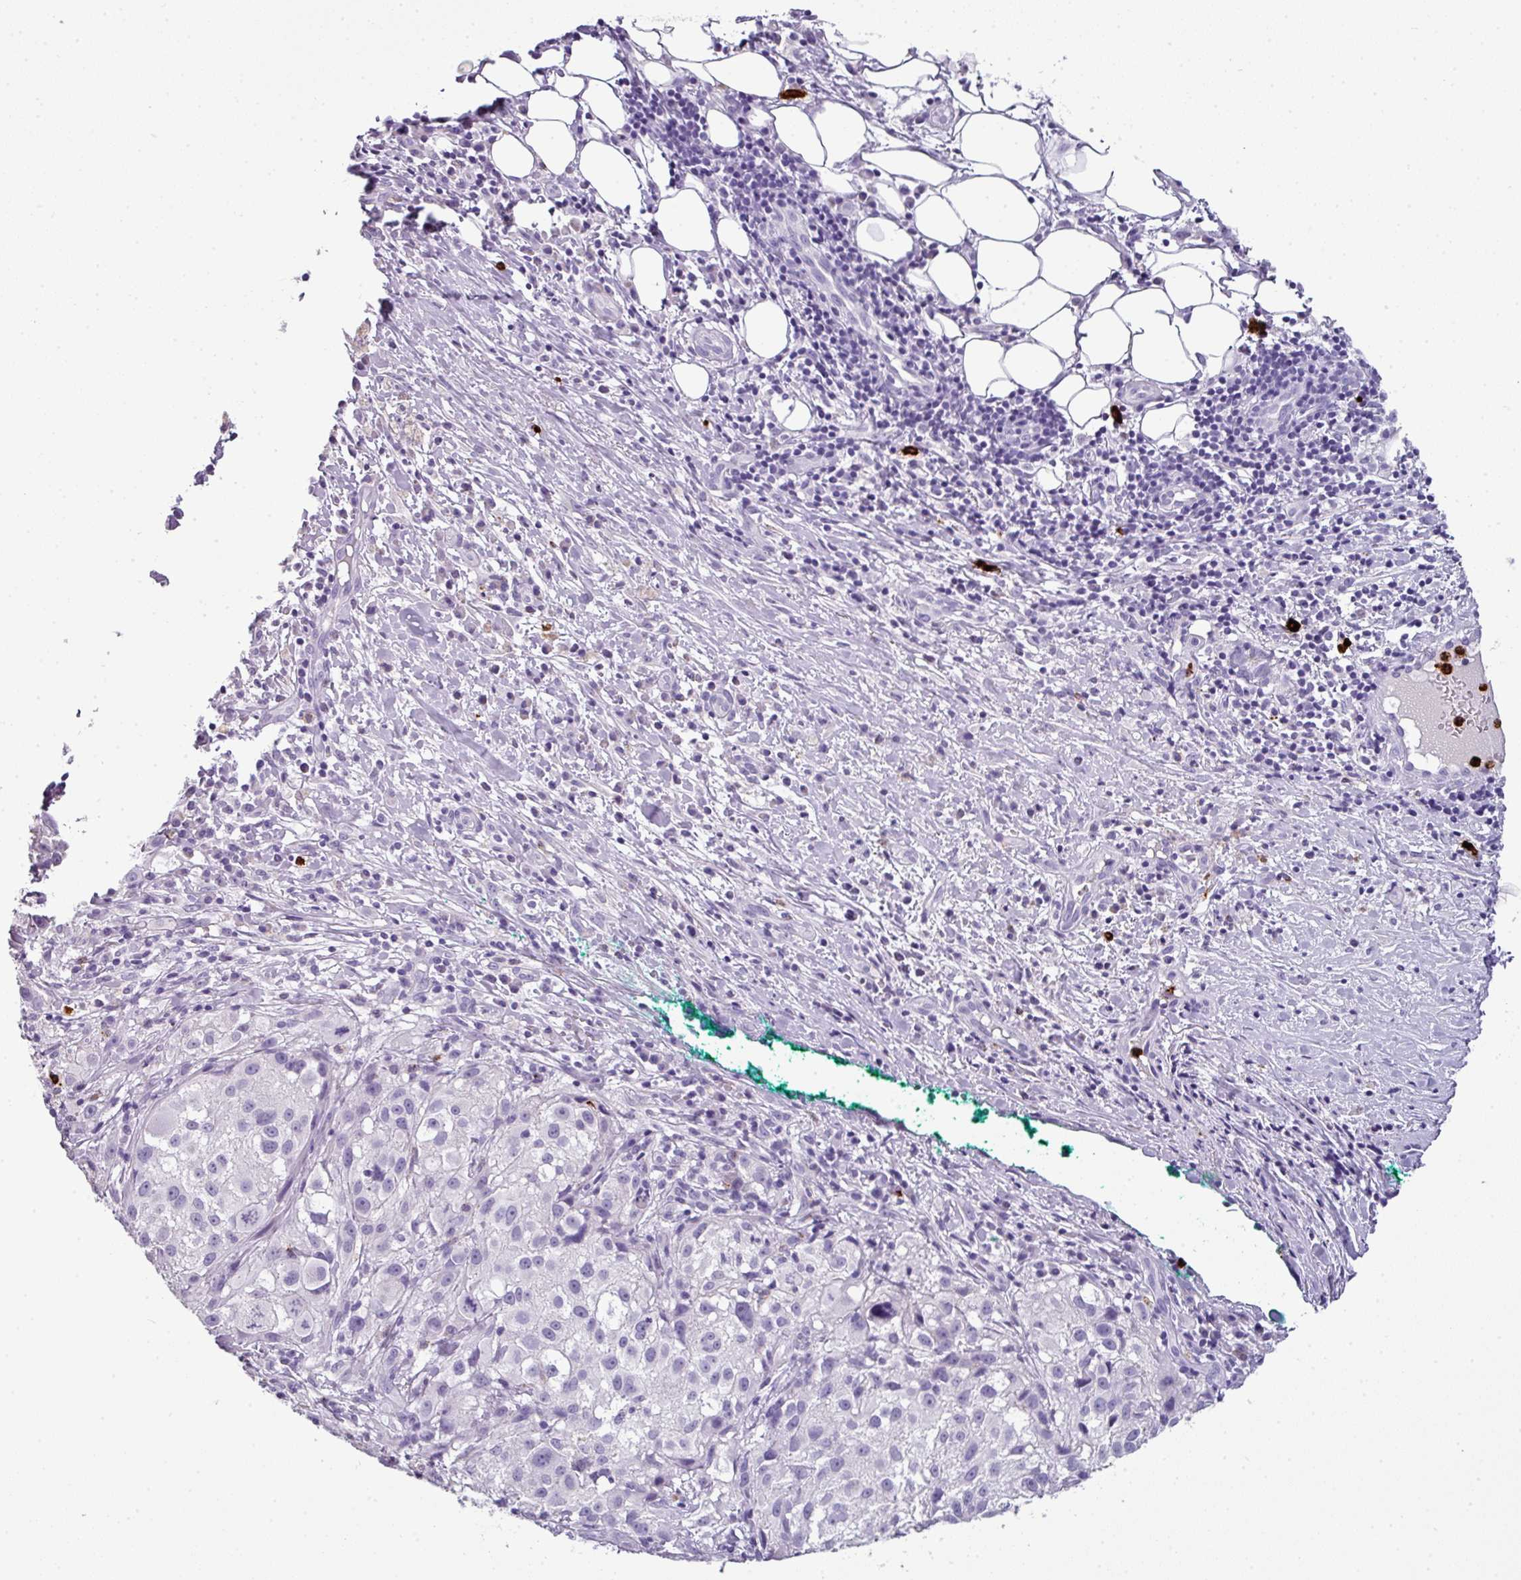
{"staining": {"intensity": "negative", "quantity": "none", "location": "none"}, "tissue": "melanoma", "cell_type": "Tumor cells", "image_type": "cancer", "snomed": [{"axis": "morphology", "description": "Necrosis, NOS"}, {"axis": "morphology", "description": "Malignant melanoma, NOS"}, {"axis": "topography", "description": "Skin"}], "caption": "A high-resolution photomicrograph shows immunohistochemistry (IHC) staining of melanoma, which shows no significant positivity in tumor cells.", "gene": "CTSG", "patient": {"sex": "female", "age": 87}}